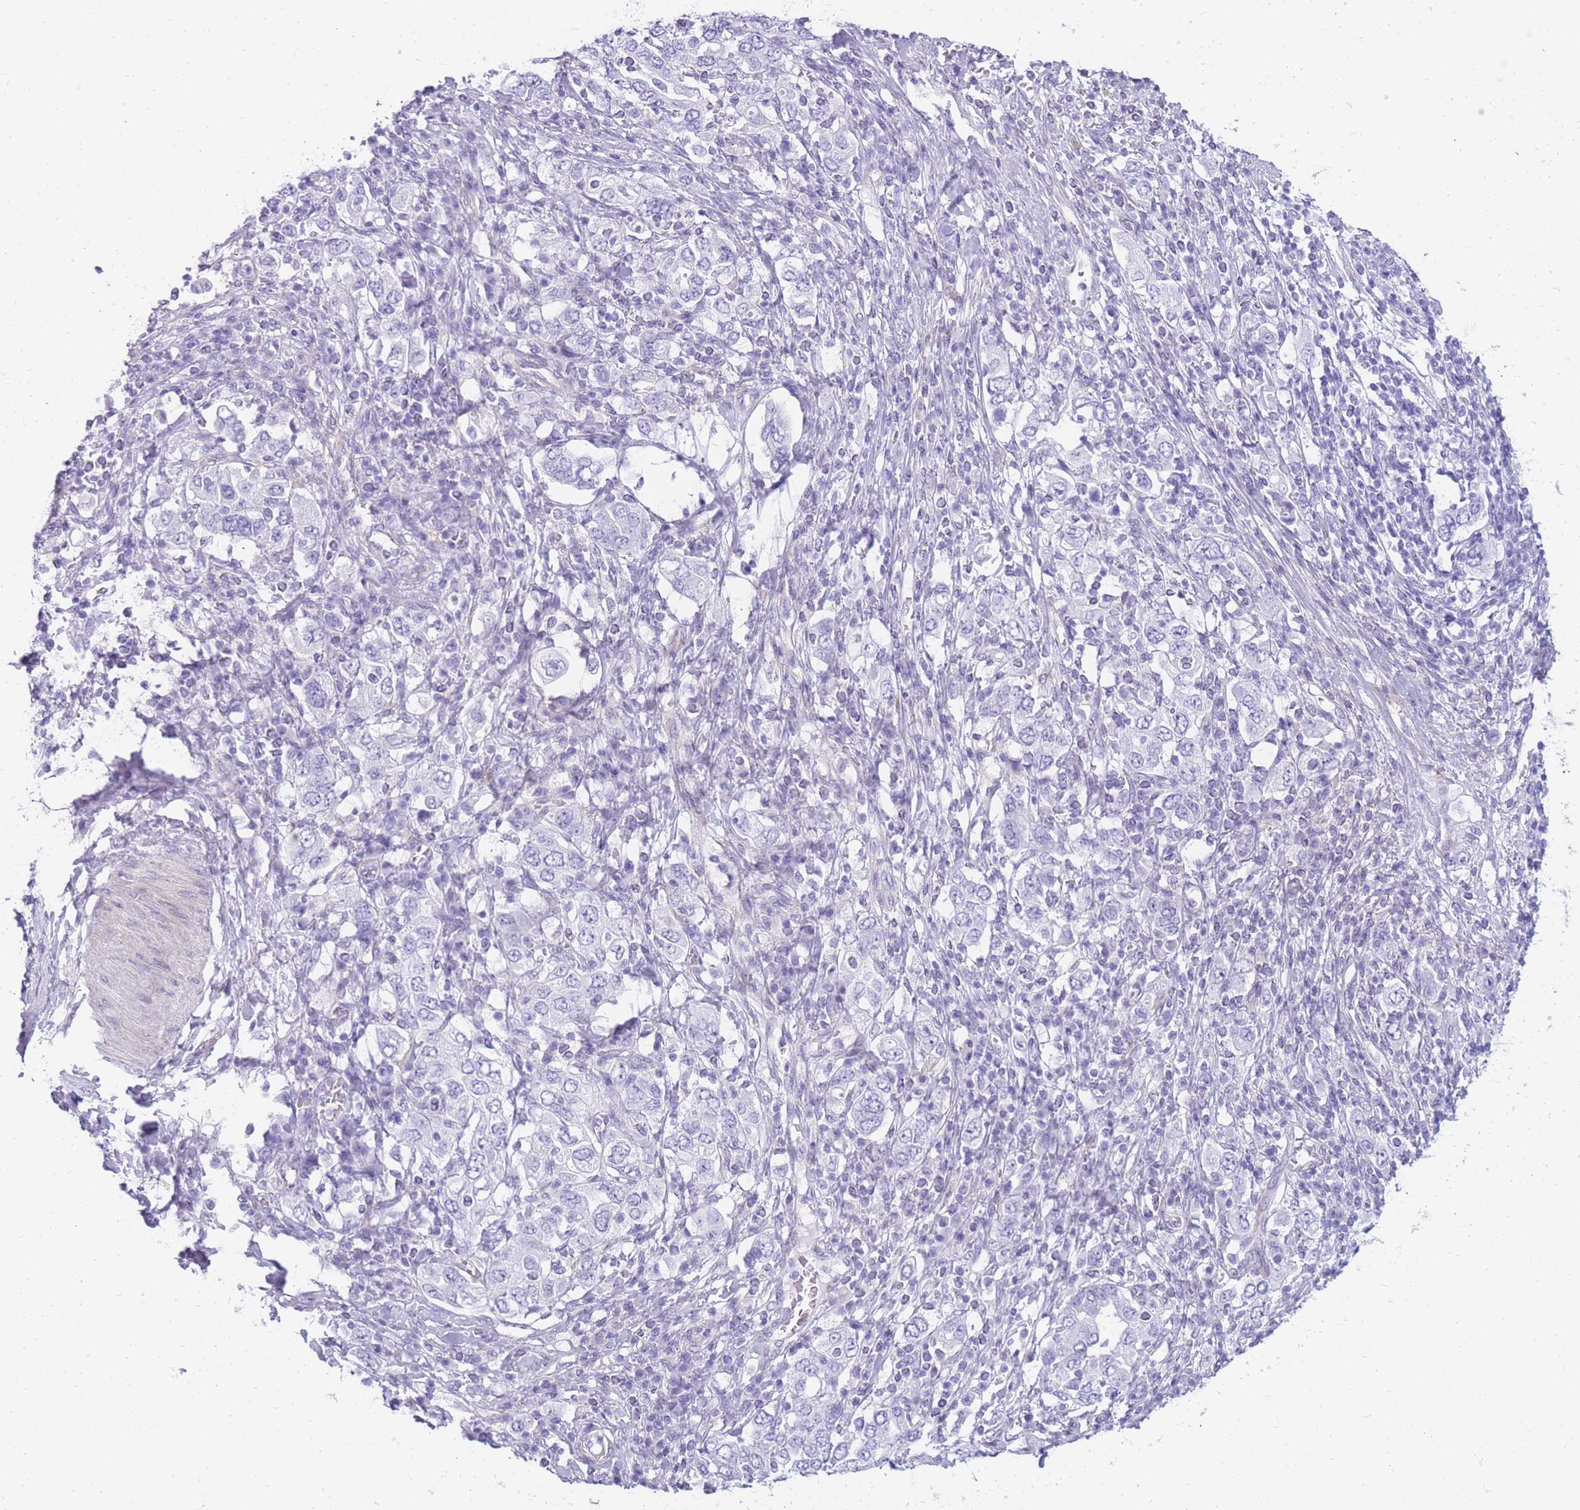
{"staining": {"intensity": "negative", "quantity": "none", "location": "none"}, "tissue": "stomach cancer", "cell_type": "Tumor cells", "image_type": "cancer", "snomed": [{"axis": "morphology", "description": "Adenocarcinoma, NOS"}, {"axis": "topography", "description": "Stomach, upper"}, {"axis": "topography", "description": "Stomach"}], "caption": "IHC of adenocarcinoma (stomach) displays no expression in tumor cells.", "gene": "MTSS2", "patient": {"sex": "male", "age": 62}}